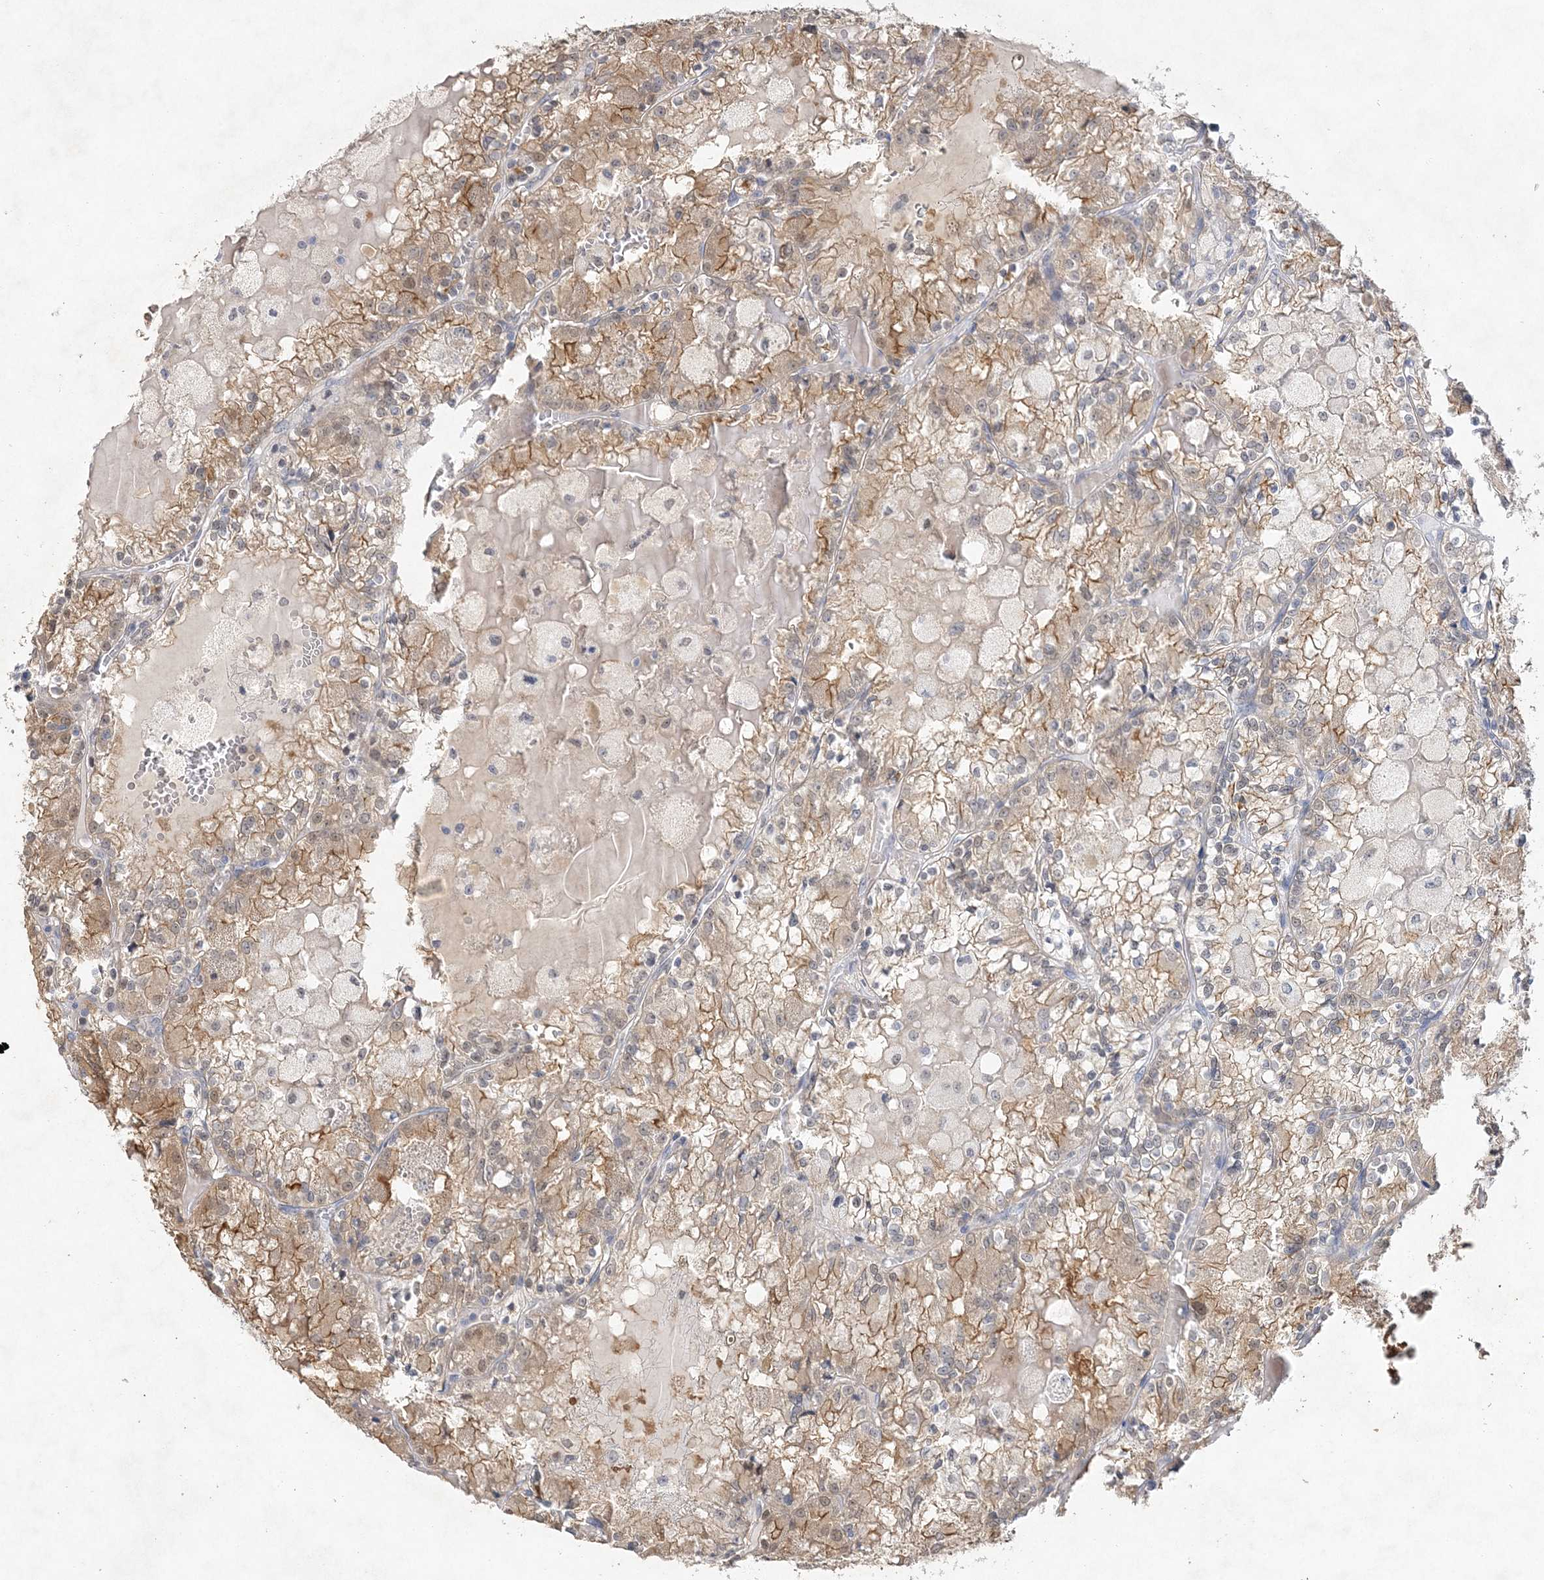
{"staining": {"intensity": "moderate", "quantity": "25%-75%", "location": "cytoplasmic/membranous"}, "tissue": "renal cancer", "cell_type": "Tumor cells", "image_type": "cancer", "snomed": [{"axis": "morphology", "description": "Adenocarcinoma, NOS"}, {"axis": "topography", "description": "Kidney"}], "caption": "Protein expression analysis of adenocarcinoma (renal) demonstrates moderate cytoplasmic/membranous staining in about 25%-75% of tumor cells. (DAB (3,3'-diaminobenzidine) = brown stain, brightfield microscopy at high magnification).", "gene": "MAT2B", "patient": {"sex": "female", "age": 56}}